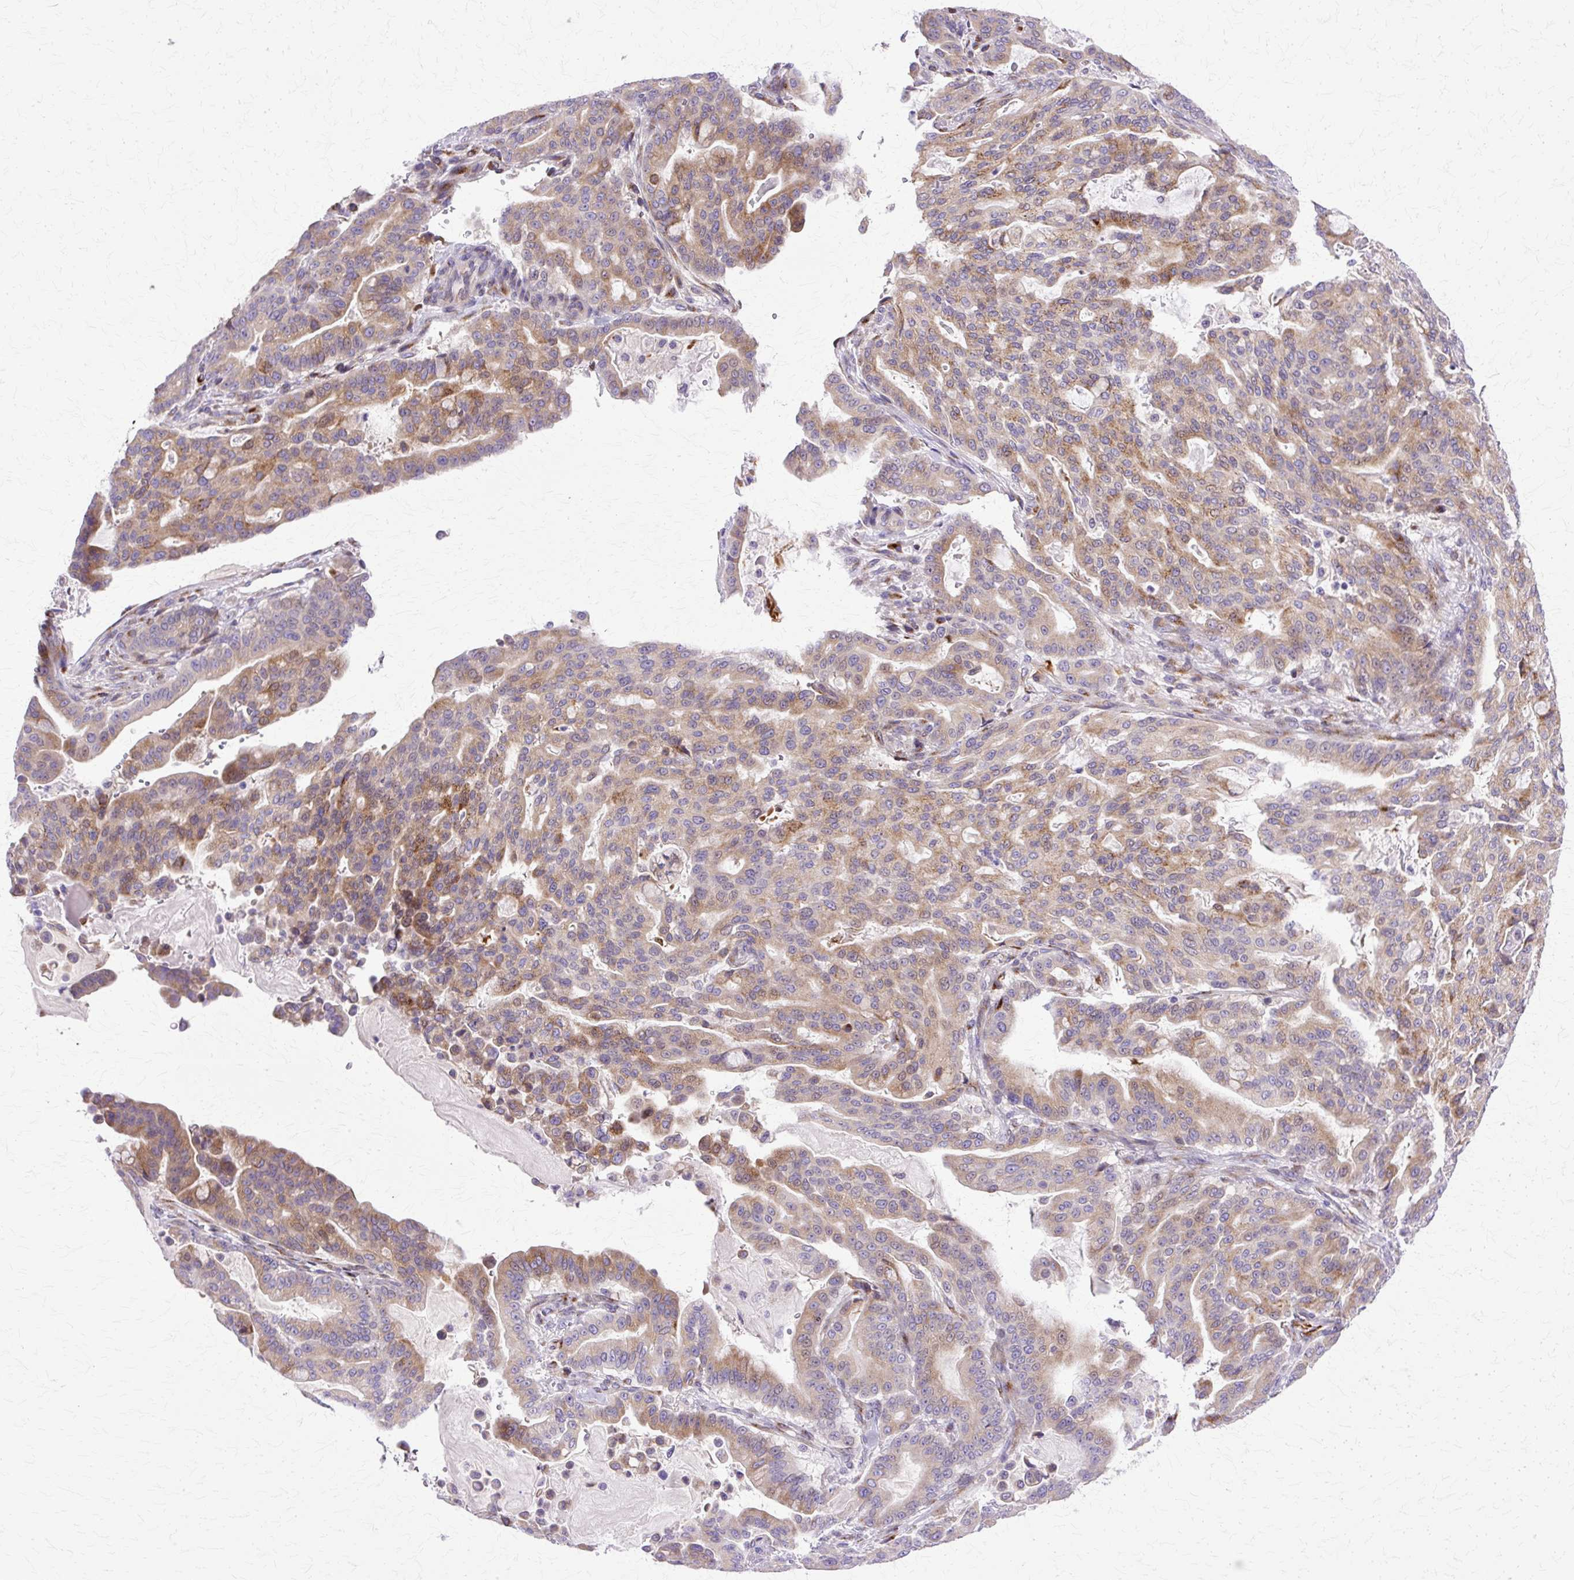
{"staining": {"intensity": "moderate", "quantity": ">75%", "location": "cytoplasmic/membranous"}, "tissue": "pancreatic cancer", "cell_type": "Tumor cells", "image_type": "cancer", "snomed": [{"axis": "morphology", "description": "Adenocarcinoma, NOS"}, {"axis": "topography", "description": "Pancreas"}], "caption": "This histopathology image reveals IHC staining of human pancreatic cancer, with medium moderate cytoplasmic/membranous positivity in approximately >75% of tumor cells.", "gene": "TBC1D3G", "patient": {"sex": "male", "age": 63}}